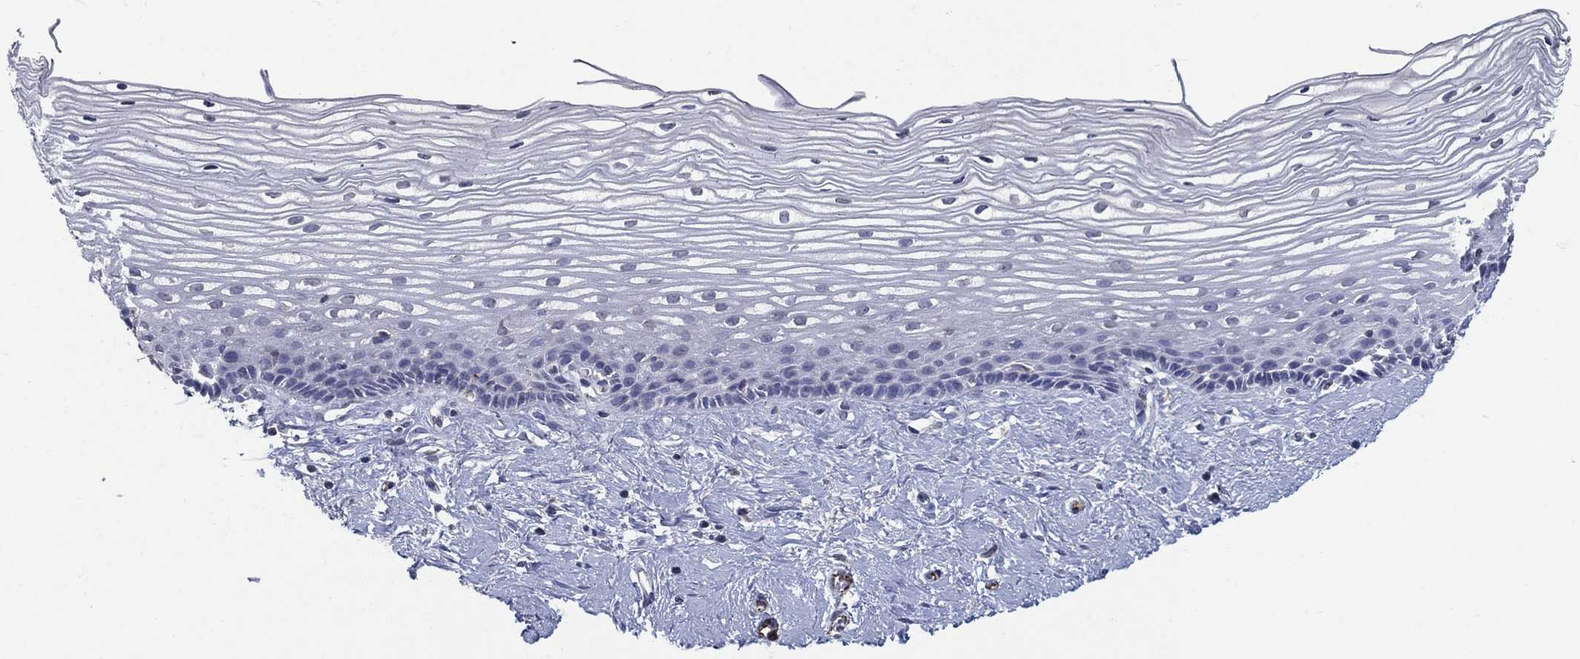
{"staining": {"intensity": "negative", "quantity": "none", "location": "none"}, "tissue": "cervix", "cell_type": "Glandular cells", "image_type": "normal", "snomed": [{"axis": "morphology", "description": "Normal tissue, NOS"}, {"axis": "topography", "description": "Cervix"}], "caption": "IHC micrograph of normal cervix stained for a protein (brown), which demonstrates no expression in glandular cells. Nuclei are stained in blue.", "gene": "TINAG", "patient": {"sex": "female", "age": 40}}